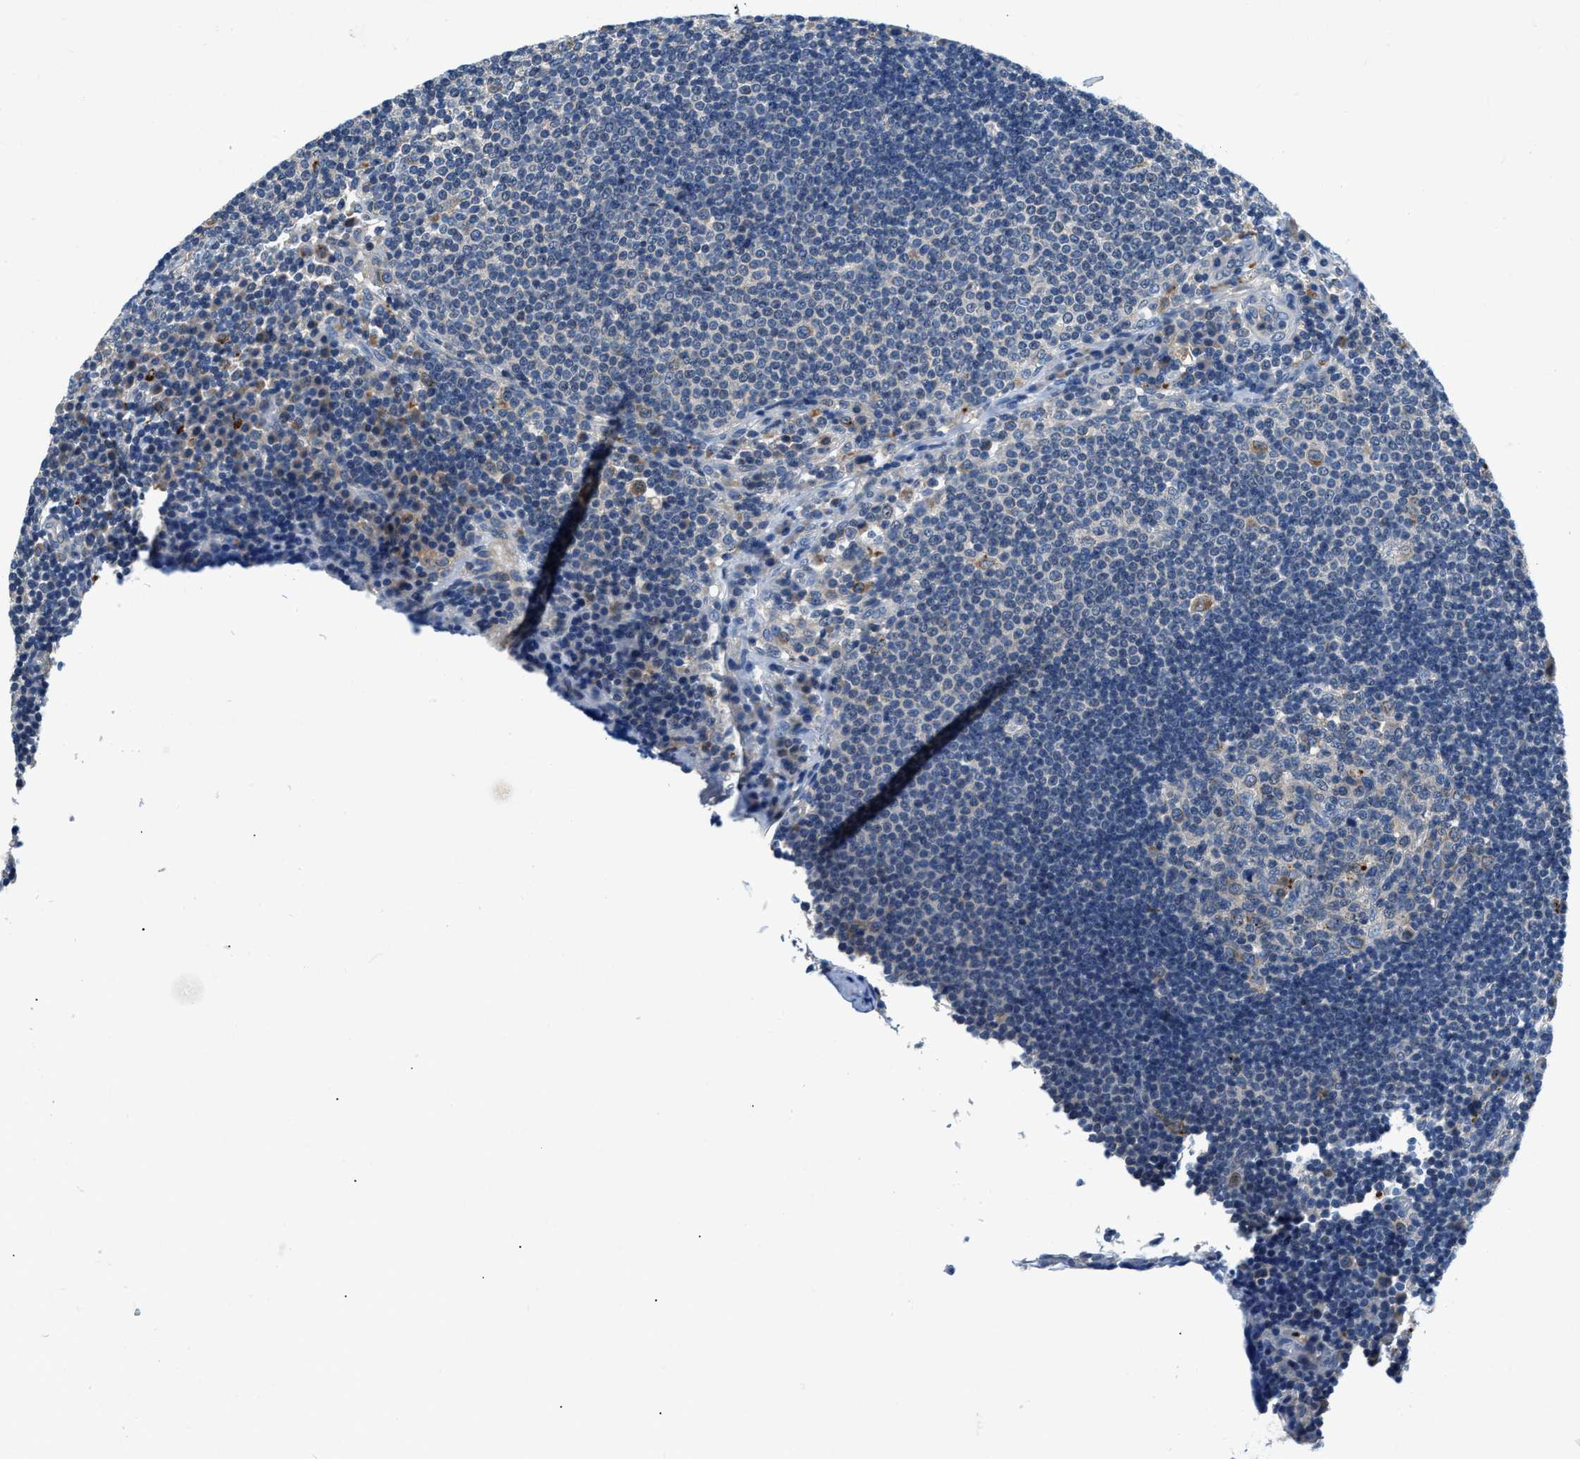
{"staining": {"intensity": "weak", "quantity": "<25%", "location": "cytoplasmic/membranous"}, "tissue": "lymph node", "cell_type": "Germinal center cells", "image_type": "normal", "snomed": [{"axis": "morphology", "description": "Normal tissue, NOS"}, {"axis": "topography", "description": "Lymph node"}], "caption": "Immunohistochemistry (IHC) image of normal lymph node: lymph node stained with DAB exhibits no significant protein staining in germinal center cells. (DAB IHC, high magnification).", "gene": "ADGRE3", "patient": {"sex": "female", "age": 53}}